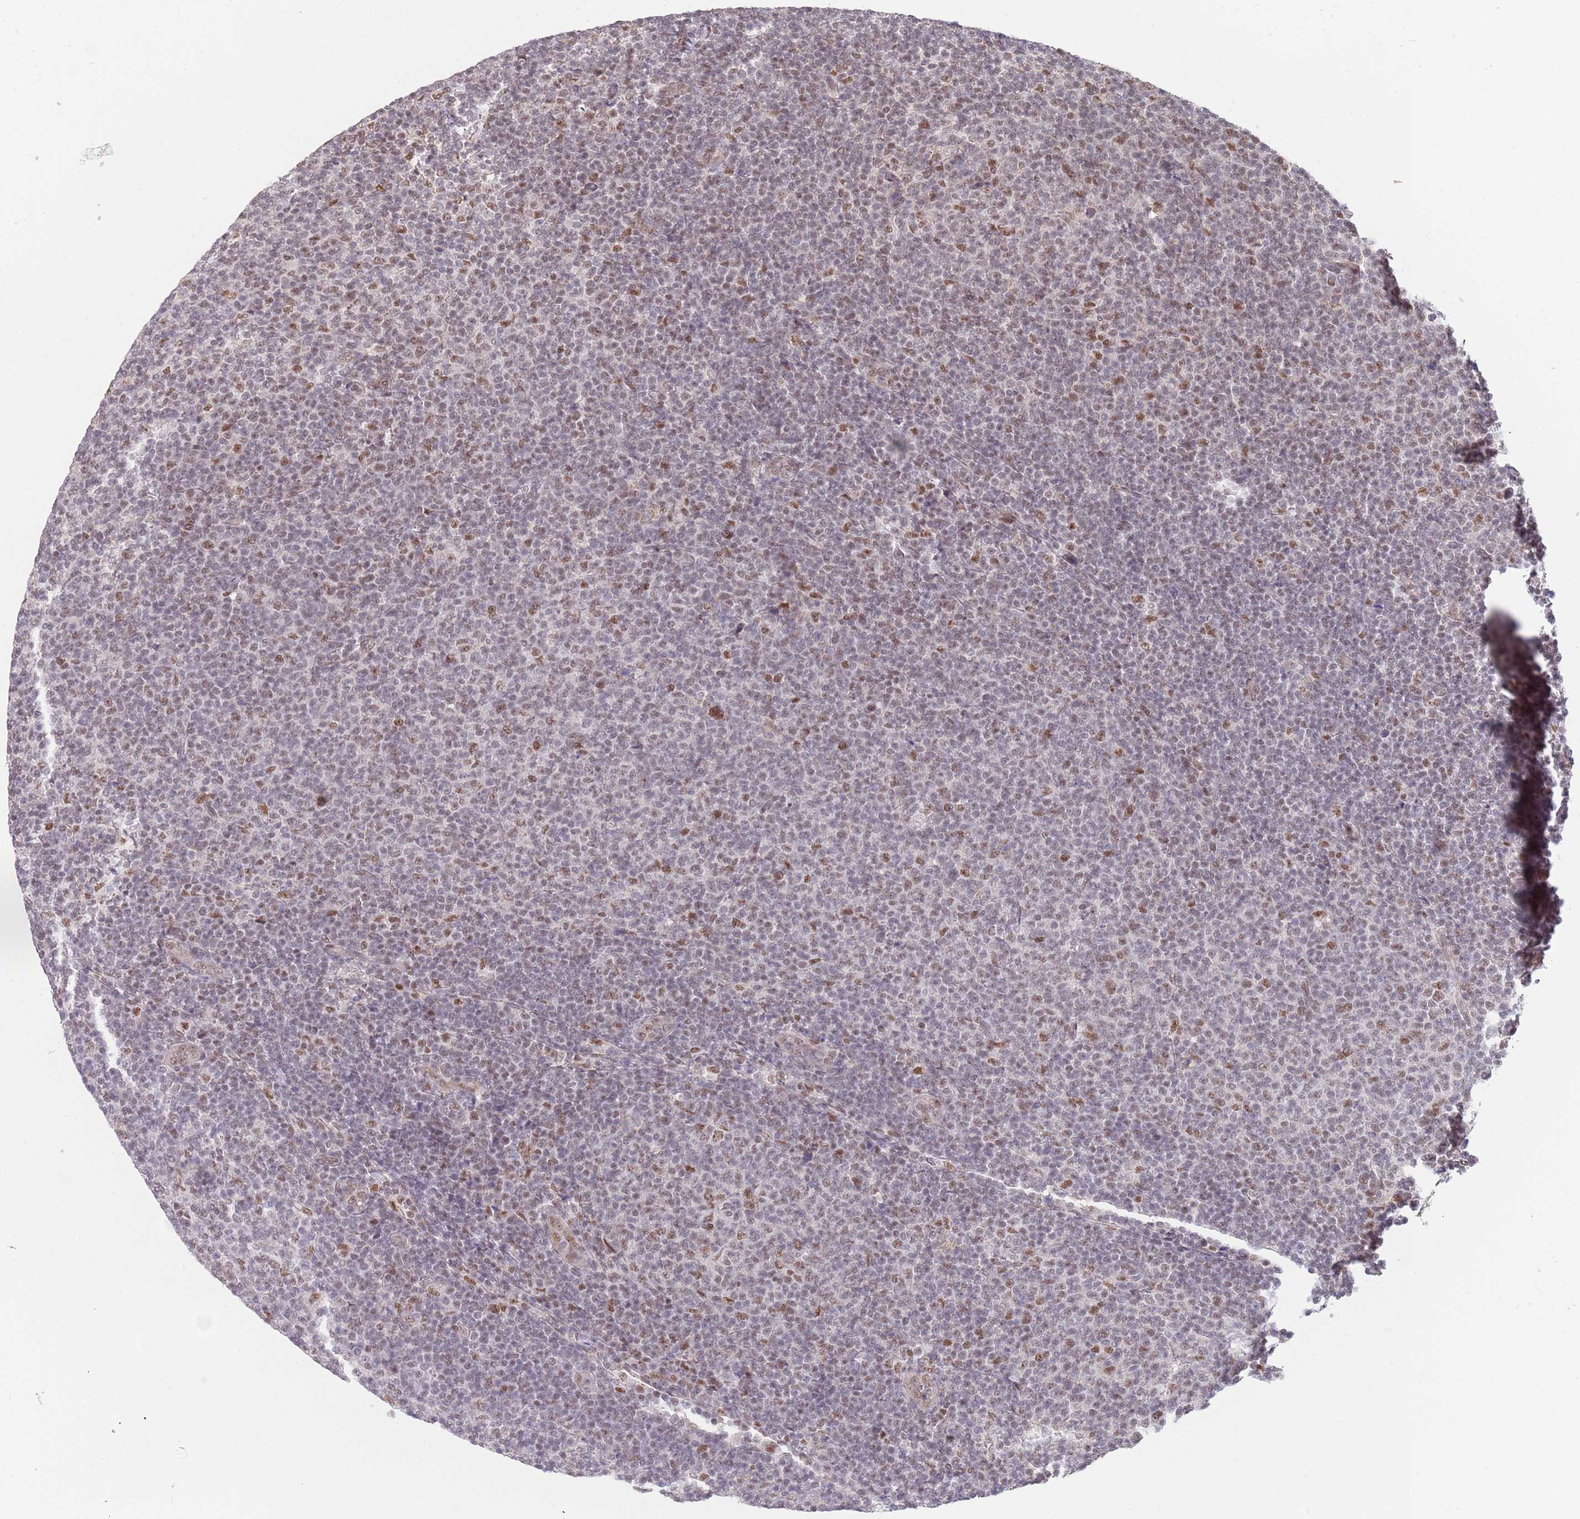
{"staining": {"intensity": "moderate", "quantity": "<25%", "location": "nuclear"}, "tissue": "lymphoma", "cell_type": "Tumor cells", "image_type": "cancer", "snomed": [{"axis": "morphology", "description": "Malignant lymphoma, non-Hodgkin's type, Low grade"}, {"axis": "topography", "description": "Lymph node"}], "caption": "About <25% of tumor cells in lymphoma display moderate nuclear protein positivity as visualized by brown immunohistochemical staining.", "gene": "ZBTB7A", "patient": {"sex": "male", "age": 66}}